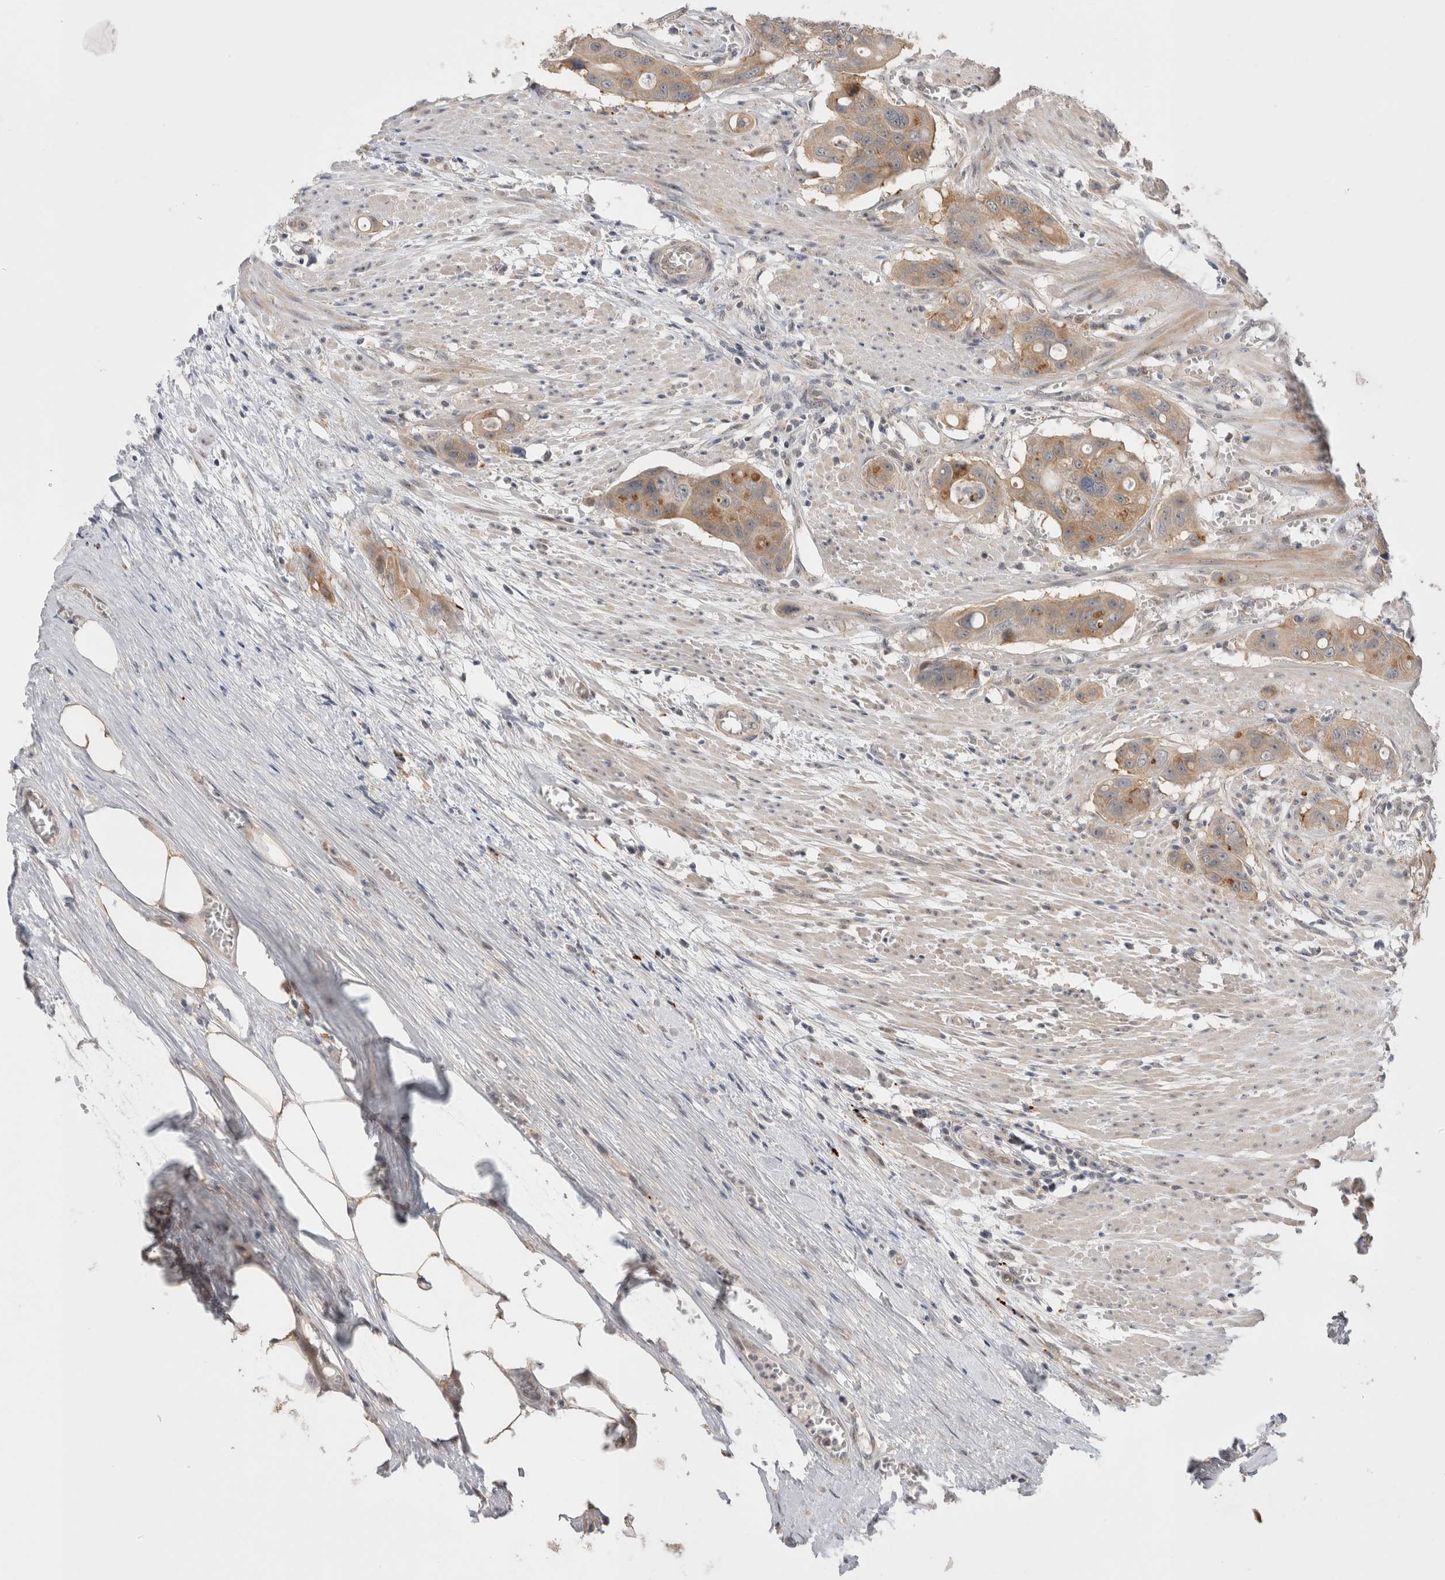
{"staining": {"intensity": "moderate", "quantity": ">75%", "location": "cytoplasmic/membranous"}, "tissue": "colorectal cancer", "cell_type": "Tumor cells", "image_type": "cancer", "snomed": [{"axis": "morphology", "description": "Adenocarcinoma, NOS"}, {"axis": "topography", "description": "Colon"}], "caption": "There is medium levels of moderate cytoplasmic/membranous positivity in tumor cells of colorectal cancer (adenocarcinoma), as demonstrated by immunohistochemical staining (brown color).", "gene": "SLC29A1", "patient": {"sex": "female", "age": 57}}